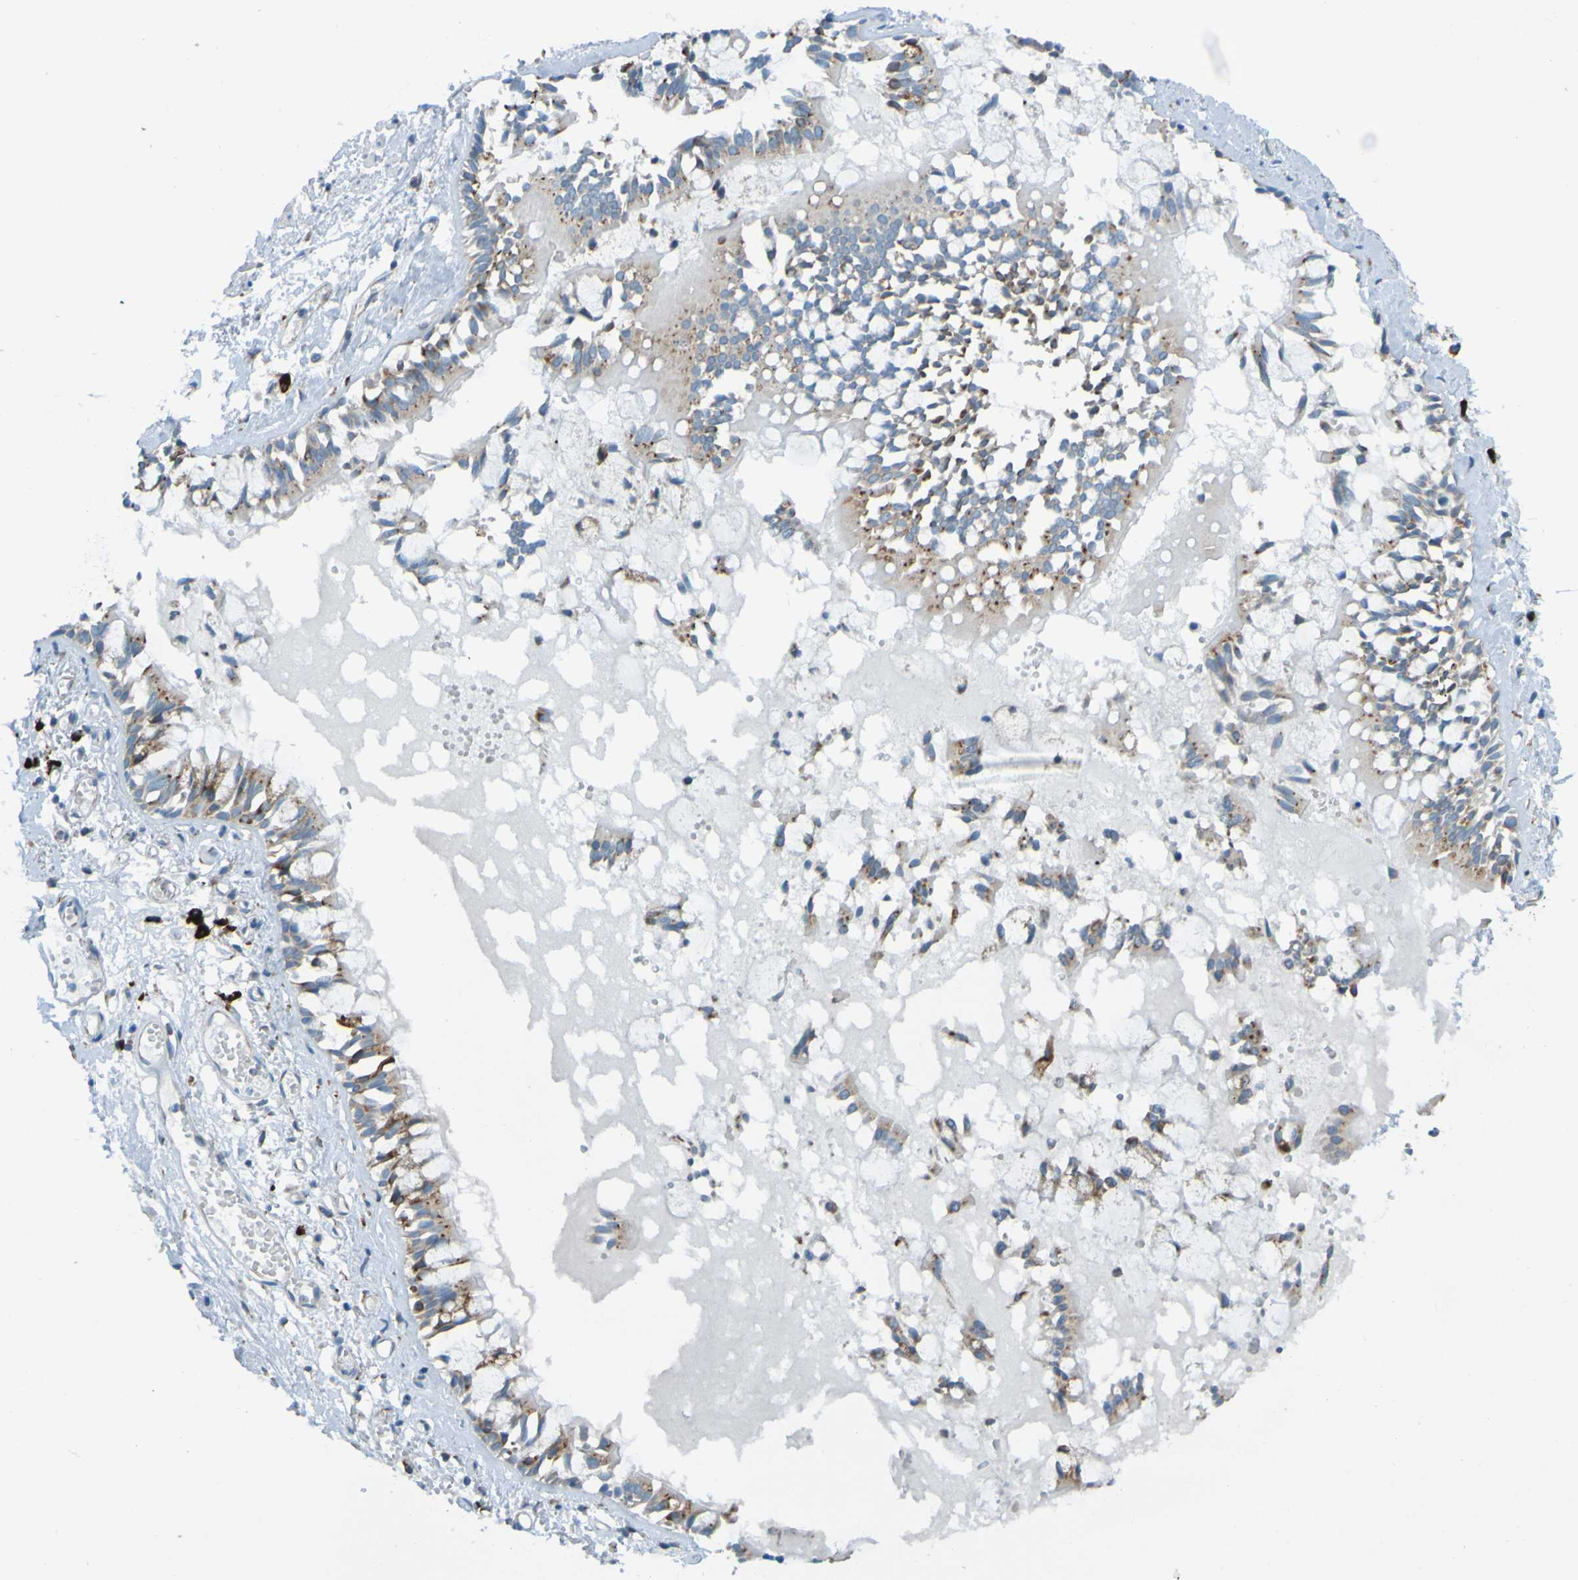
{"staining": {"intensity": "weak", "quantity": ">75%", "location": "cytoplasmic/membranous"}, "tissue": "bronchus", "cell_type": "Respiratory epithelial cells", "image_type": "normal", "snomed": [{"axis": "morphology", "description": "Normal tissue, NOS"}, {"axis": "morphology", "description": "Inflammation, NOS"}, {"axis": "topography", "description": "Cartilage tissue"}, {"axis": "topography", "description": "Lung"}], "caption": "Immunohistochemistry of normal human bronchus demonstrates low levels of weak cytoplasmic/membranous expression in approximately >75% of respiratory epithelial cells. (Stains: DAB (3,3'-diaminobenzidine) in brown, nuclei in blue, Microscopy: brightfield microscopy at high magnification).", "gene": "SSR1", "patient": {"sex": "male", "age": 71}}